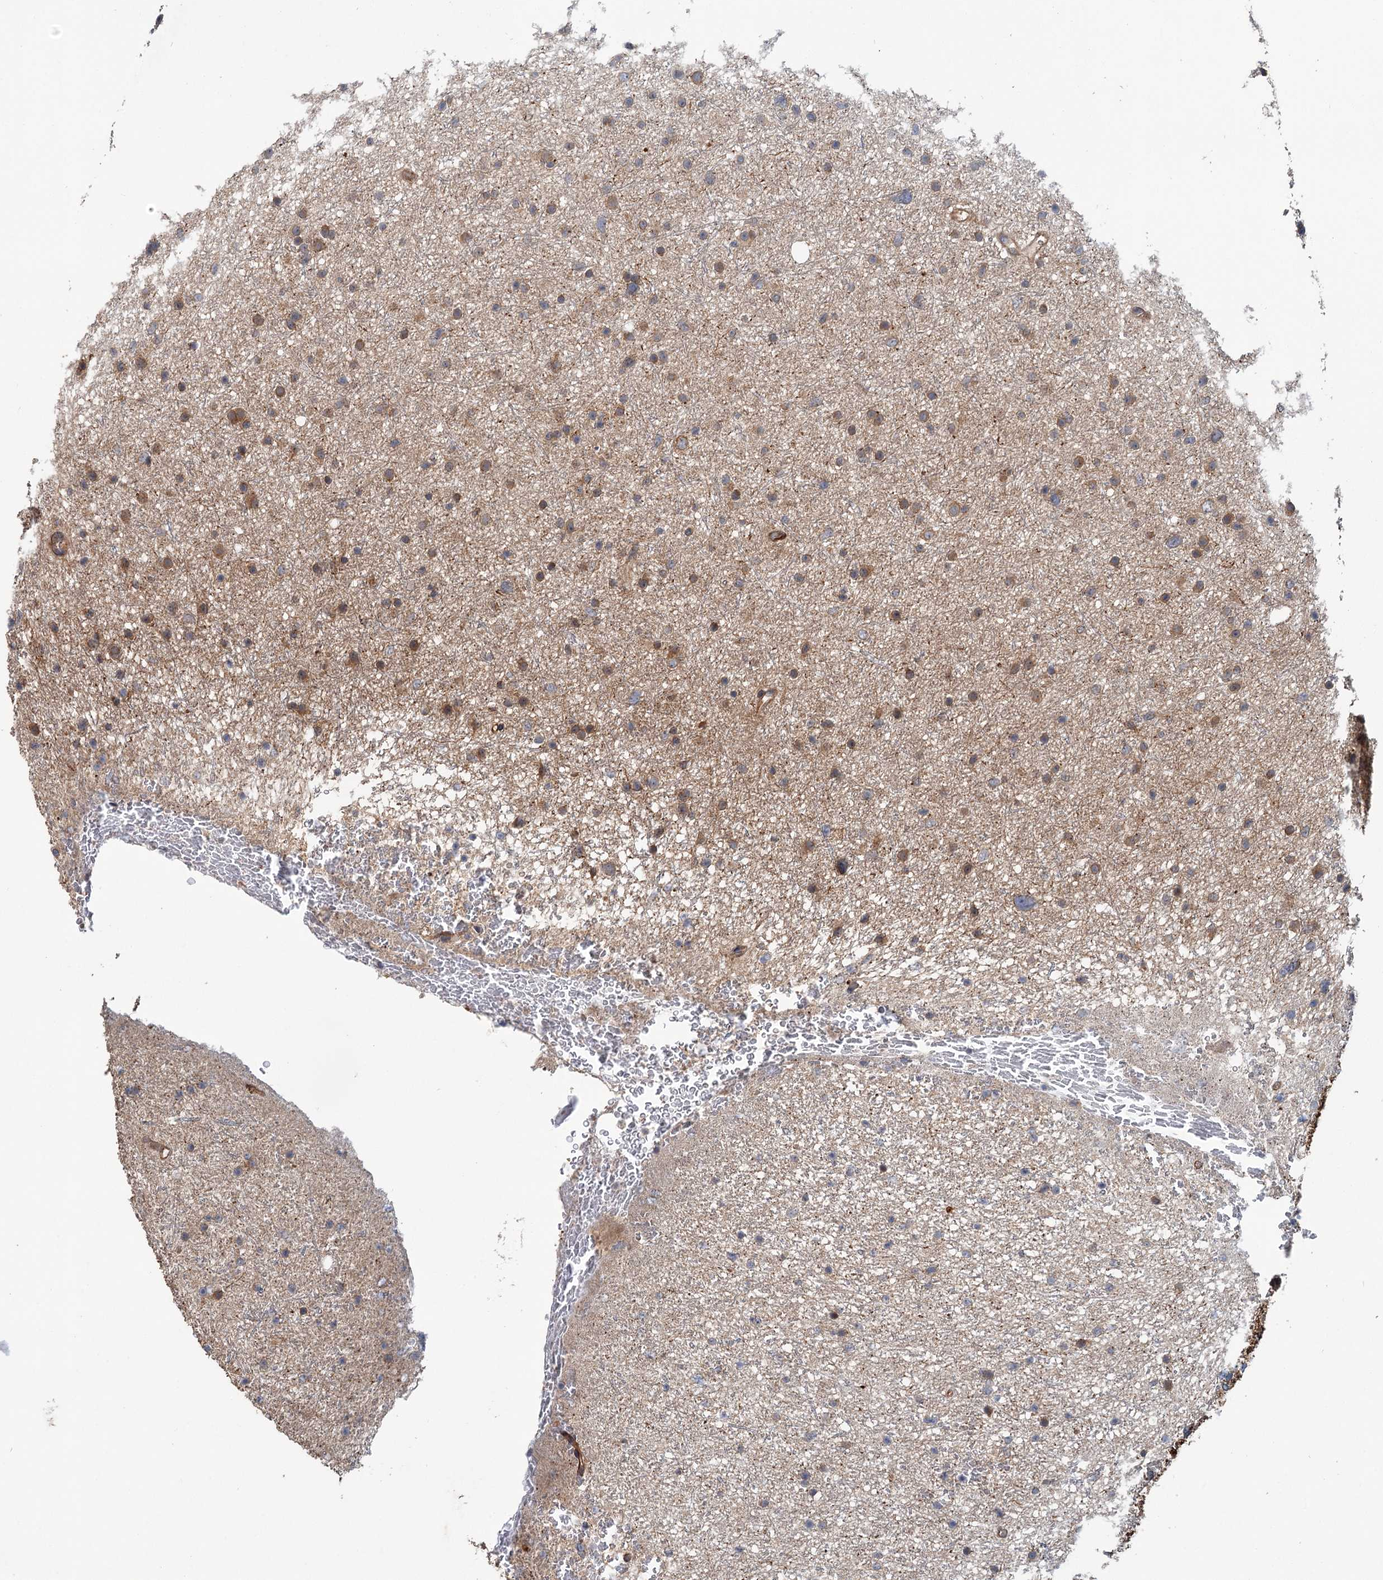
{"staining": {"intensity": "moderate", "quantity": ">75%", "location": "cytoplasmic/membranous"}, "tissue": "glioma", "cell_type": "Tumor cells", "image_type": "cancer", "snomed": [{"axis": "morphology", "description": "Glioma, malignant, Low grade"}, {"axis": "topography", "description": "Cerebral cortex"}], "caption": "Immunohistochemistry (IHC) staining of malignant glioma (low-grade), which shows medium levels of moderate cytoplasmic/membranous positivity in about >75% of tumor cells indicating moderate cytoplasmic/membranous protein expression. The staining was performed using DAB (3,3'-diaminobenzidine) (brown) for protein detection and nuclei were counterstained in hematoxylin (blue).", "gene": "PKN2", "patient": {"sex": "female", "age": 39}}